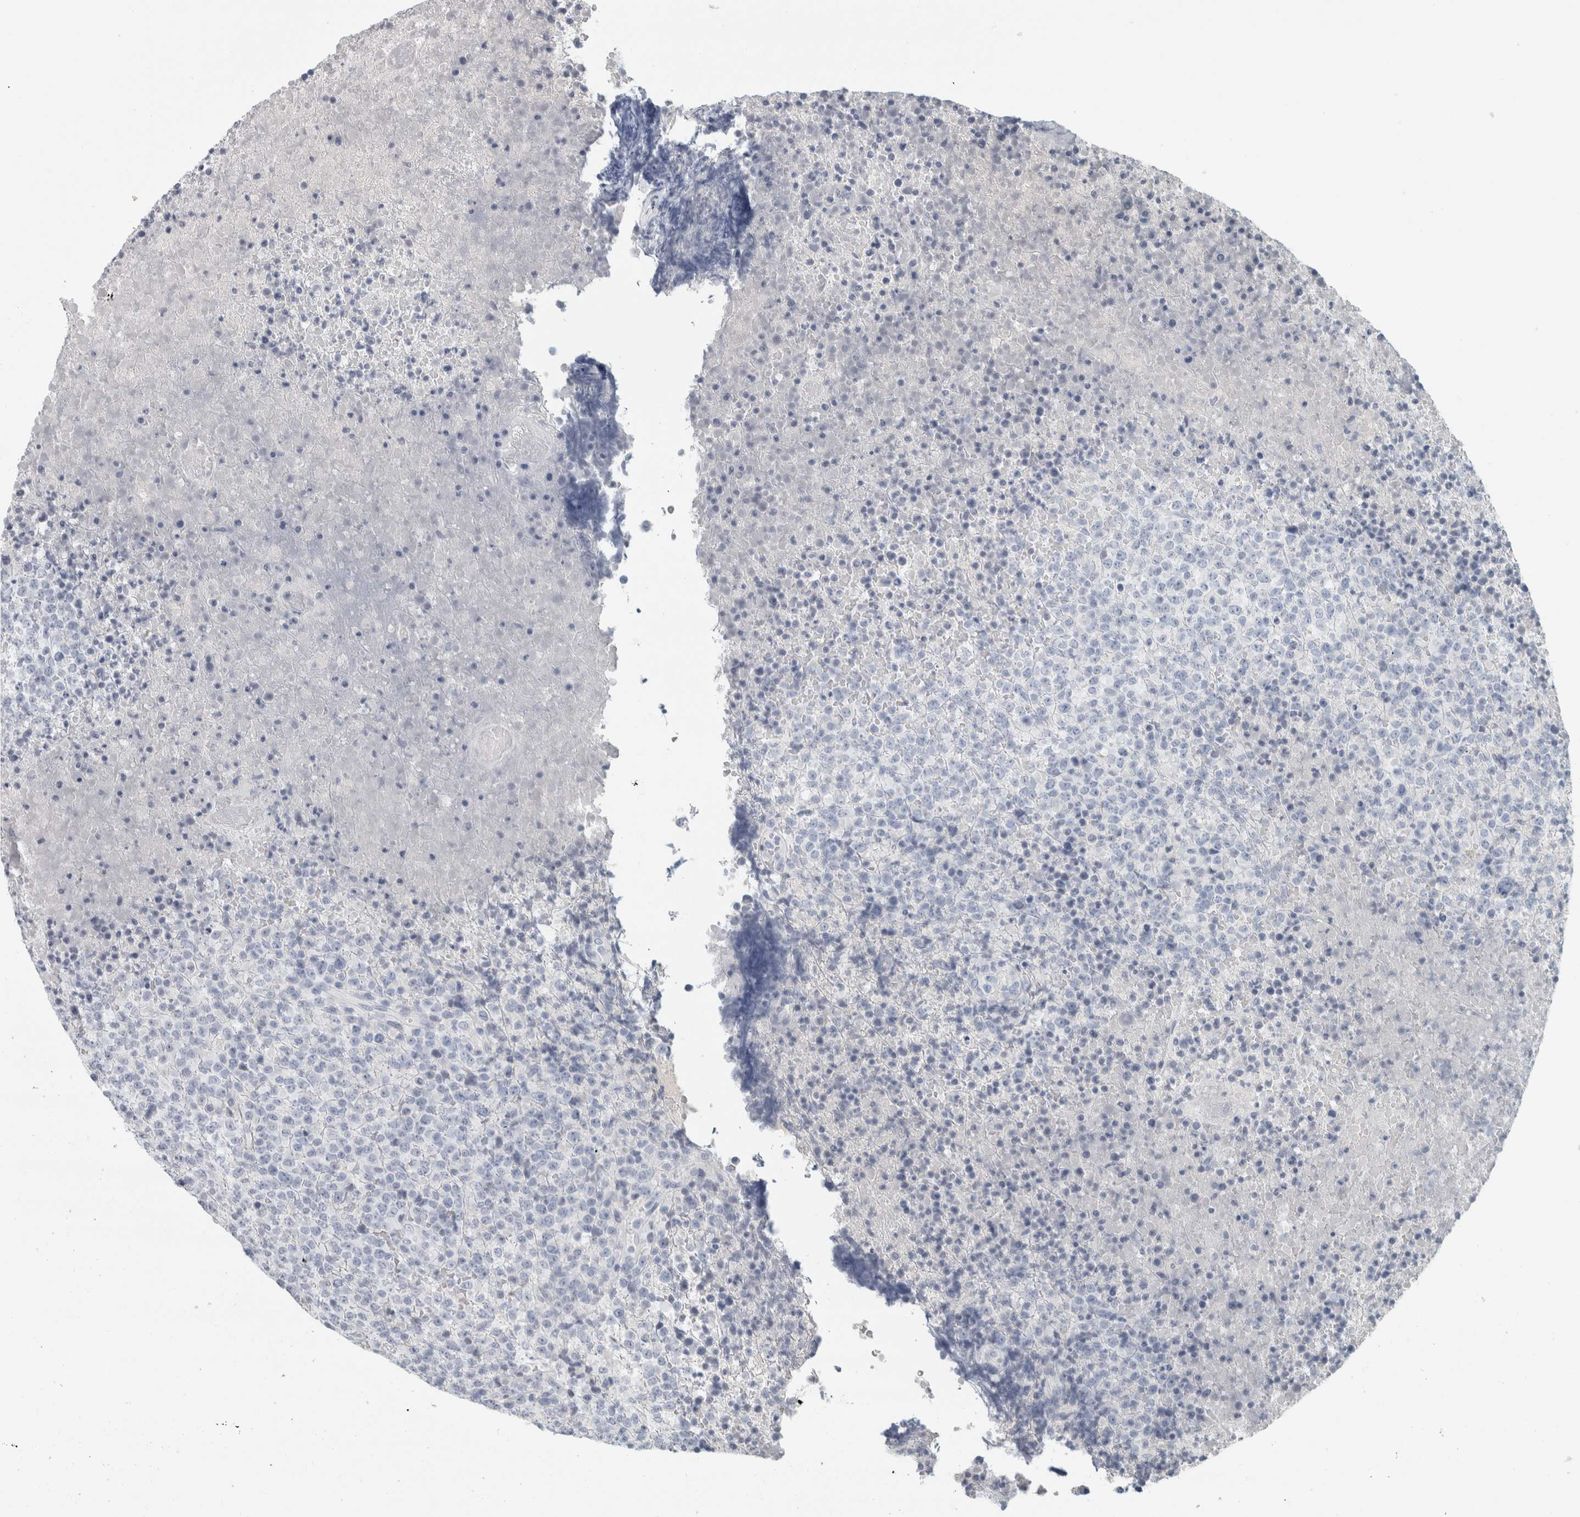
{"staining": {"intensity": "negative", "quantity": "none", "location": "none"}, "tissue": "lymphoma", "cell_type": "Tumor cells", "image_type": "cancer", "snomed": [{"axis": "morphology", "description": "Malignant lymphoma, non-Hodgkin's type, High grade"}, {"axis": "topography", "description": "Lymph node"}], "caption": "This image is of malignant lymphoma, non-Hodgkin's type (high-grade) stained with IHC to label a protein in brown with the nuclei are counter-stained blue. There is no staining in tumor cells.", "gene": "SLC28A3", "patient": {"sex": "male", "age": 13}}